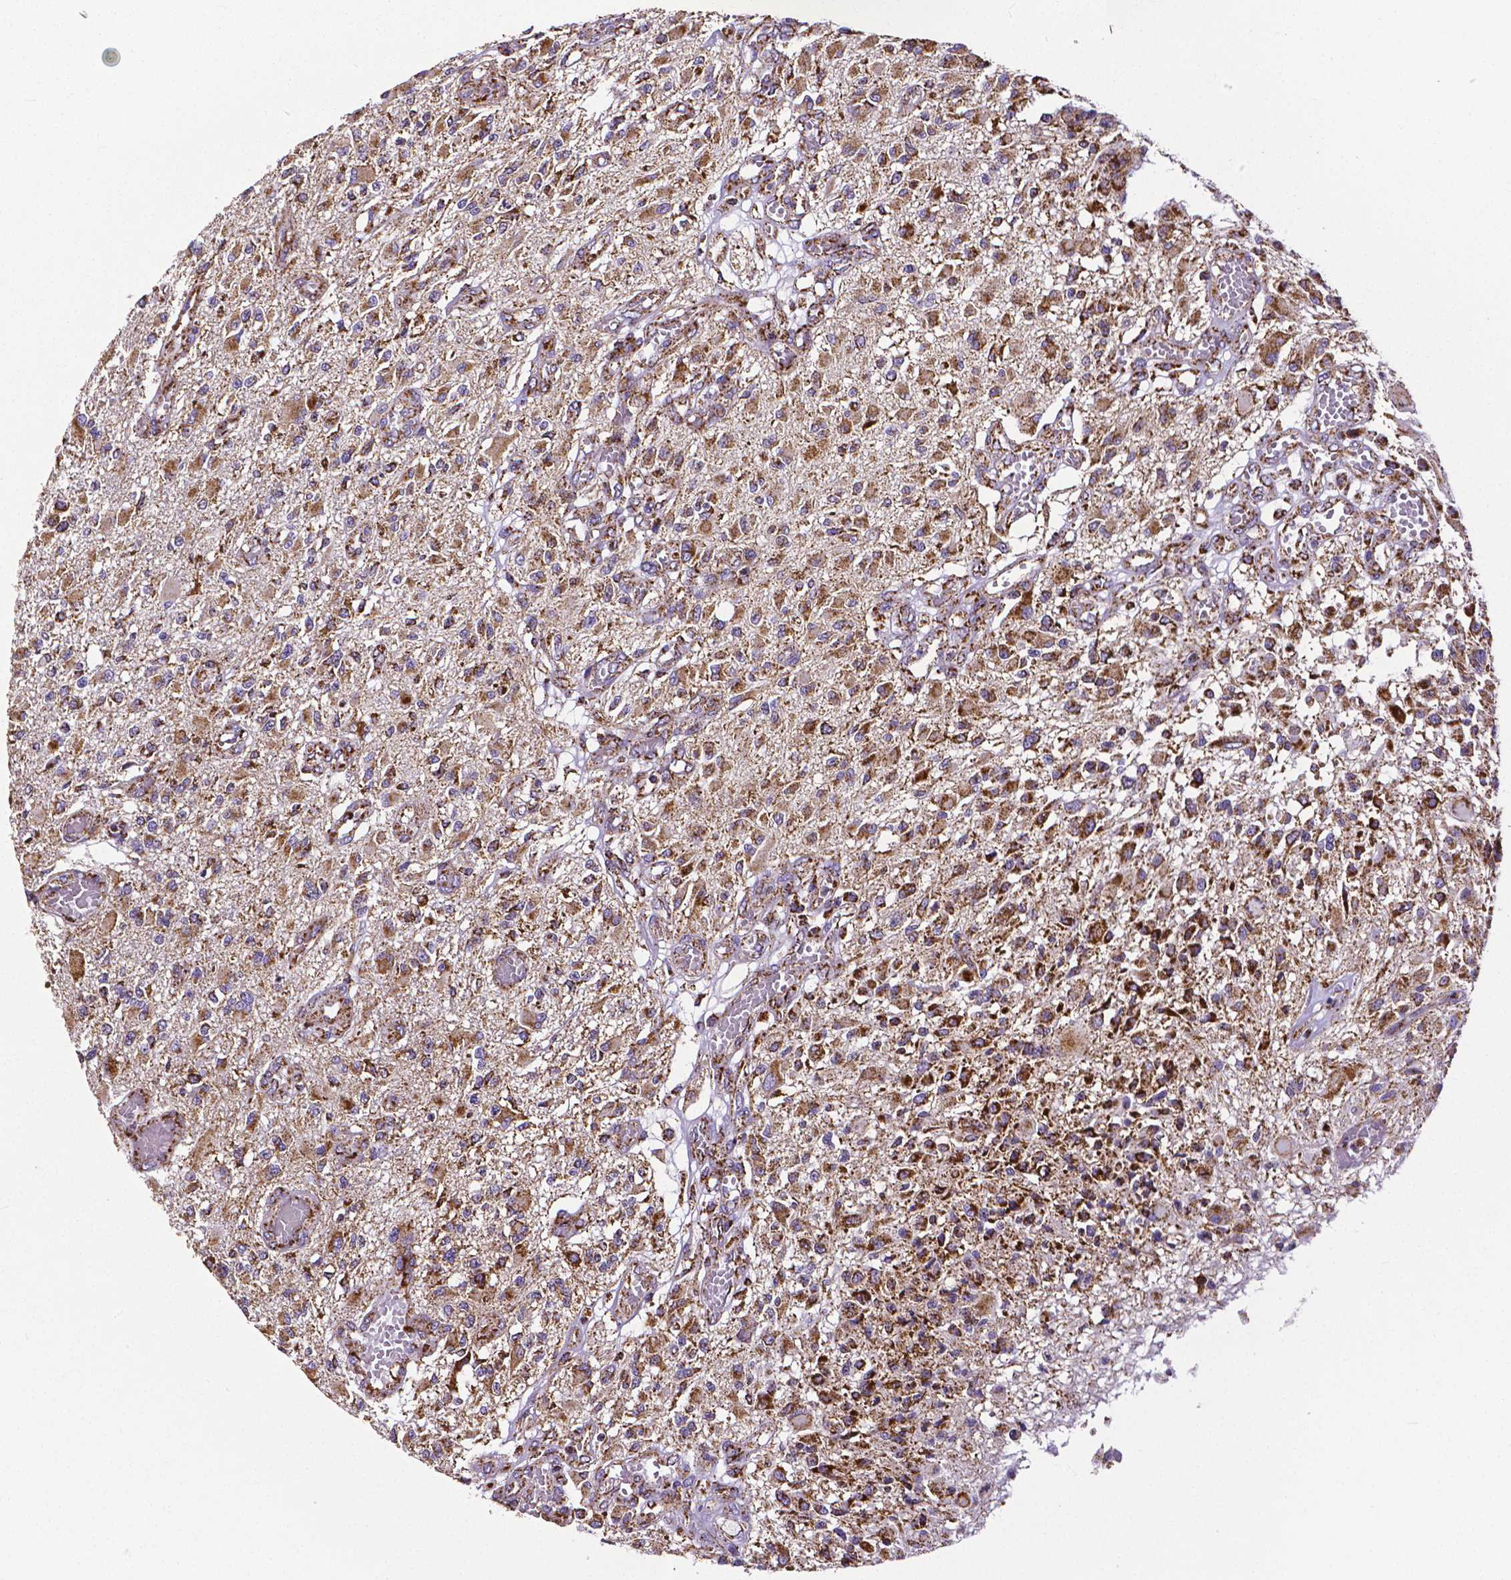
{"staining": {"intensity": "moderate", "quantity": "25%-75%", "location": "cytoplasmic/membranous"}, "tissue": "glioma", "cell_type": "Tumor cells", "image_type": "cancer", "snomed": [{"axis": "morphology", "description": "Glioma, malignant, High grade"}, {"axis": "topography", "description": "Brain"}], "caption": "Protein expression by immunohistochemistry (IHC) exhibits moderate cytoplasmic/membranous positivity in approximately 25%-75% of tumor cells in glioma. The staining is performed using DAB brown chromogen to label protein expression. The nuclei are counter-stained blue using hematoxylin.", "gene": "MACC1", "patient": {"sex": "female", "age": 63}}